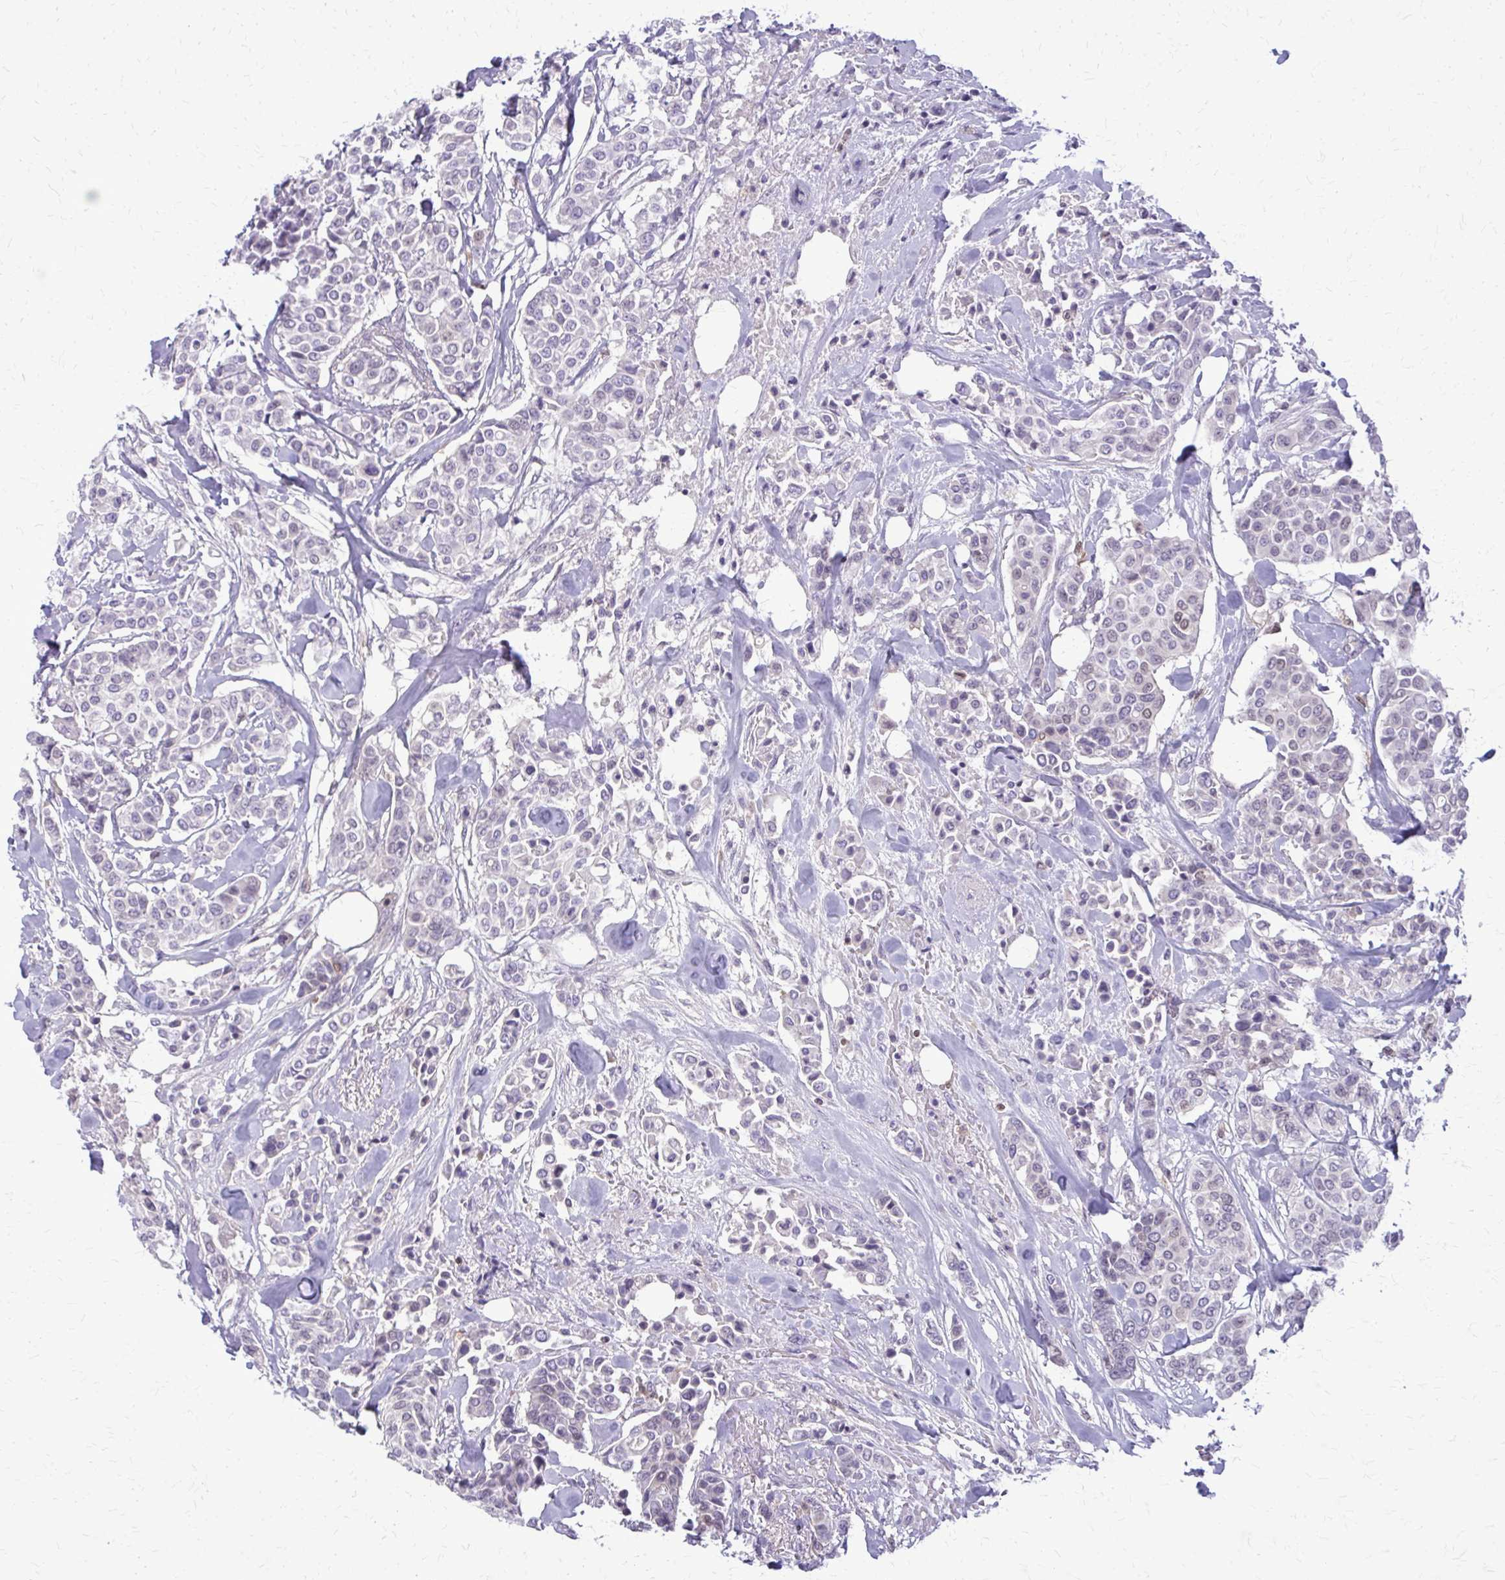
{"staining": {"intensity": "negative", "quantity": "none", "location": "none"}, "tissue": "breast cancer", "cell_type": "Tumor cells", "image_type": "cancer", "snomed": [{"axis": "morphology", "description": "Lobular carcinoma"}, {"axis": "topography", "description": "Breast"}], "caption": "This is a photomicrograph of immunohistochemistry (IHC) staining of breast lobular carcinoma, which shows no staining in tumor cells. (DAB (3,3'-diaminobenzidine) immunohistochemistry, high magnification).", "gene": "GLRX", "patient": {"sex": "female", "age": 51}}